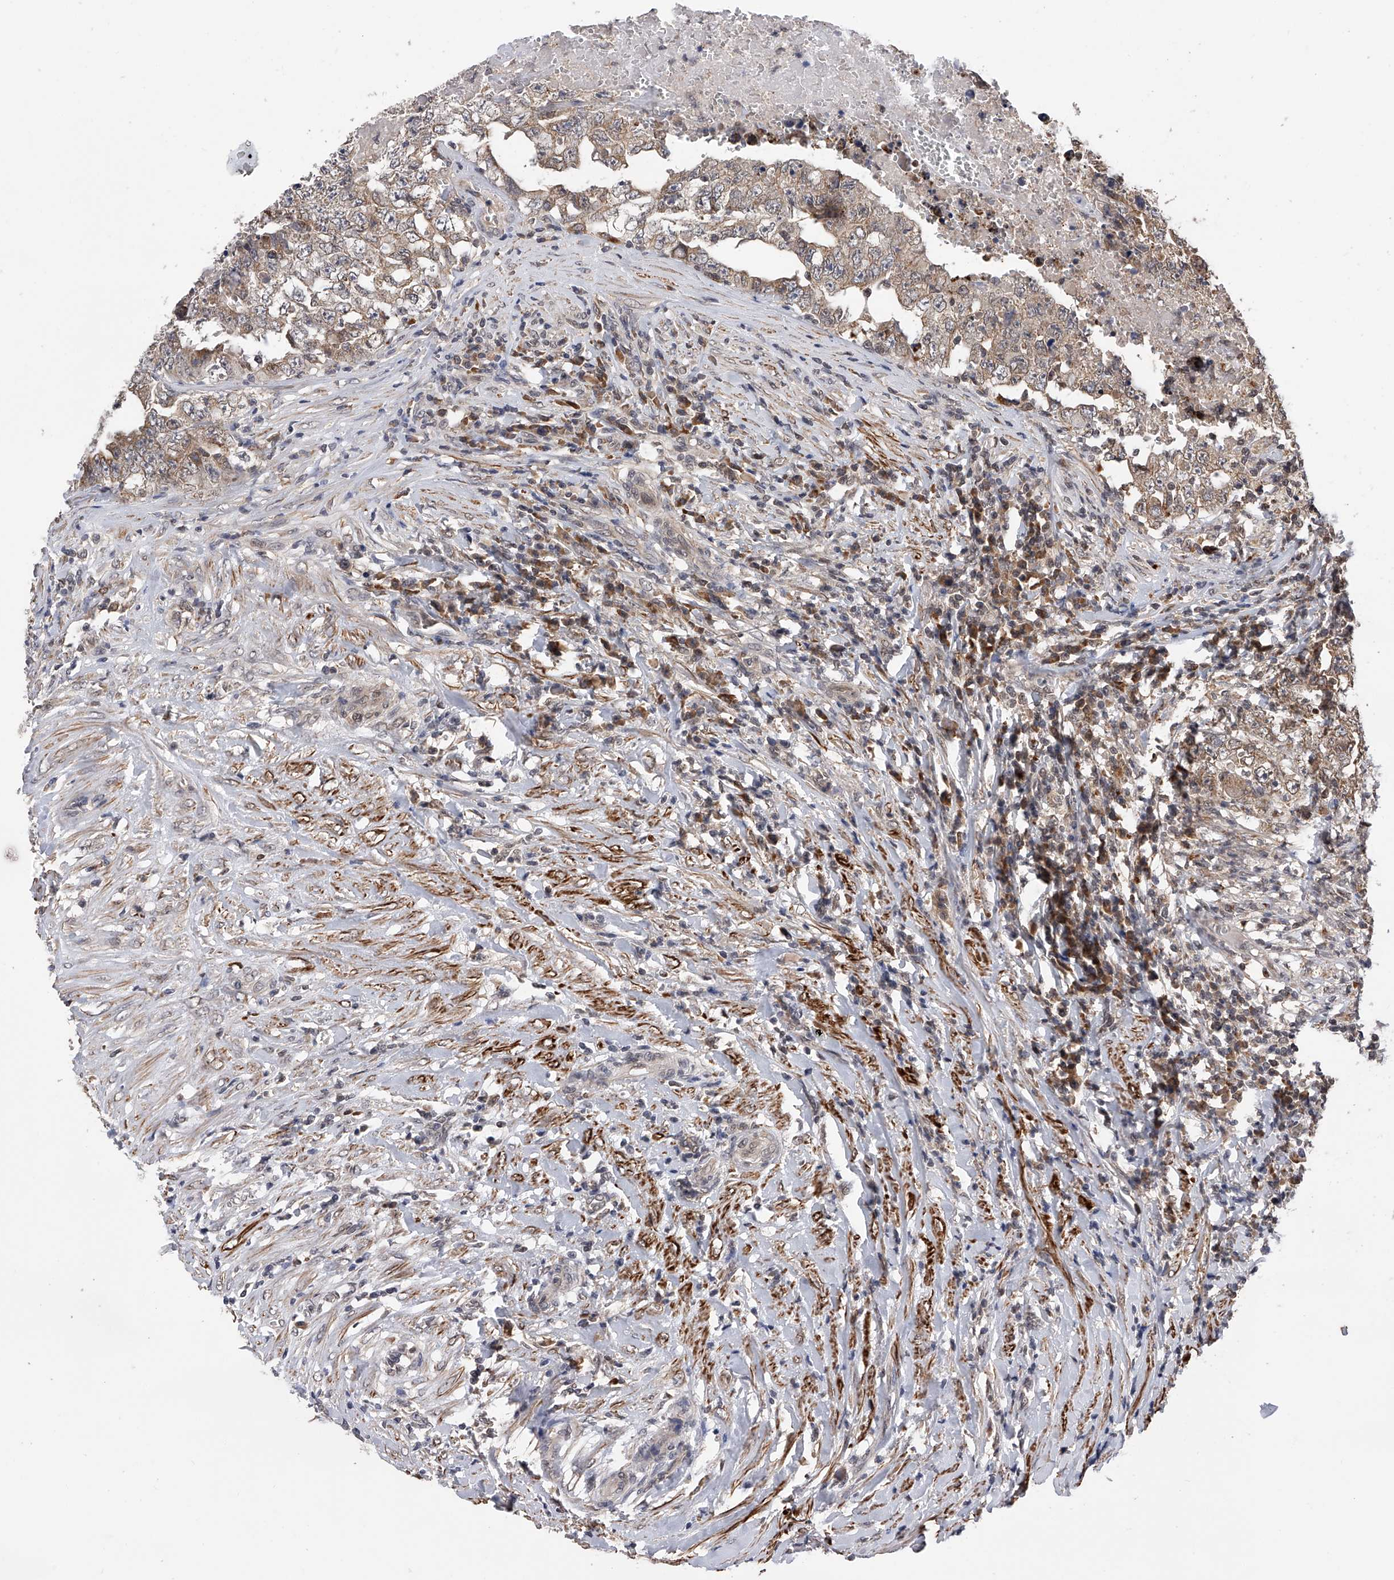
{"staining": {"intensity": "moderate", "quantity": "25%-75%", "location": "cytoplasmic/membranous"}, "tissue": "testis cancer", "cell_type": "Tumor cells", "image_type": "cancer", "snomed": [{"axis": "morphology", "description": "Carcinoma, Embryonal, NOS"}, {"axis": "topography", "description": "Testis"}], "caption": "An immunohistochemistry image of tumor tissue is shown. Protein staining in brown highlights moderate cytoplasmic/membranous positivity in testis cancer (embryonal carcinoma) within tumor cells. The staining is performed using DAB (3,3'-diaminobenzidine) brown chromogen to label protein expression. The nuclei are counter-stained blue using hematoxylin.", "gene": "SPOCK1", "patient": {"sex": "male", "age": 26}}